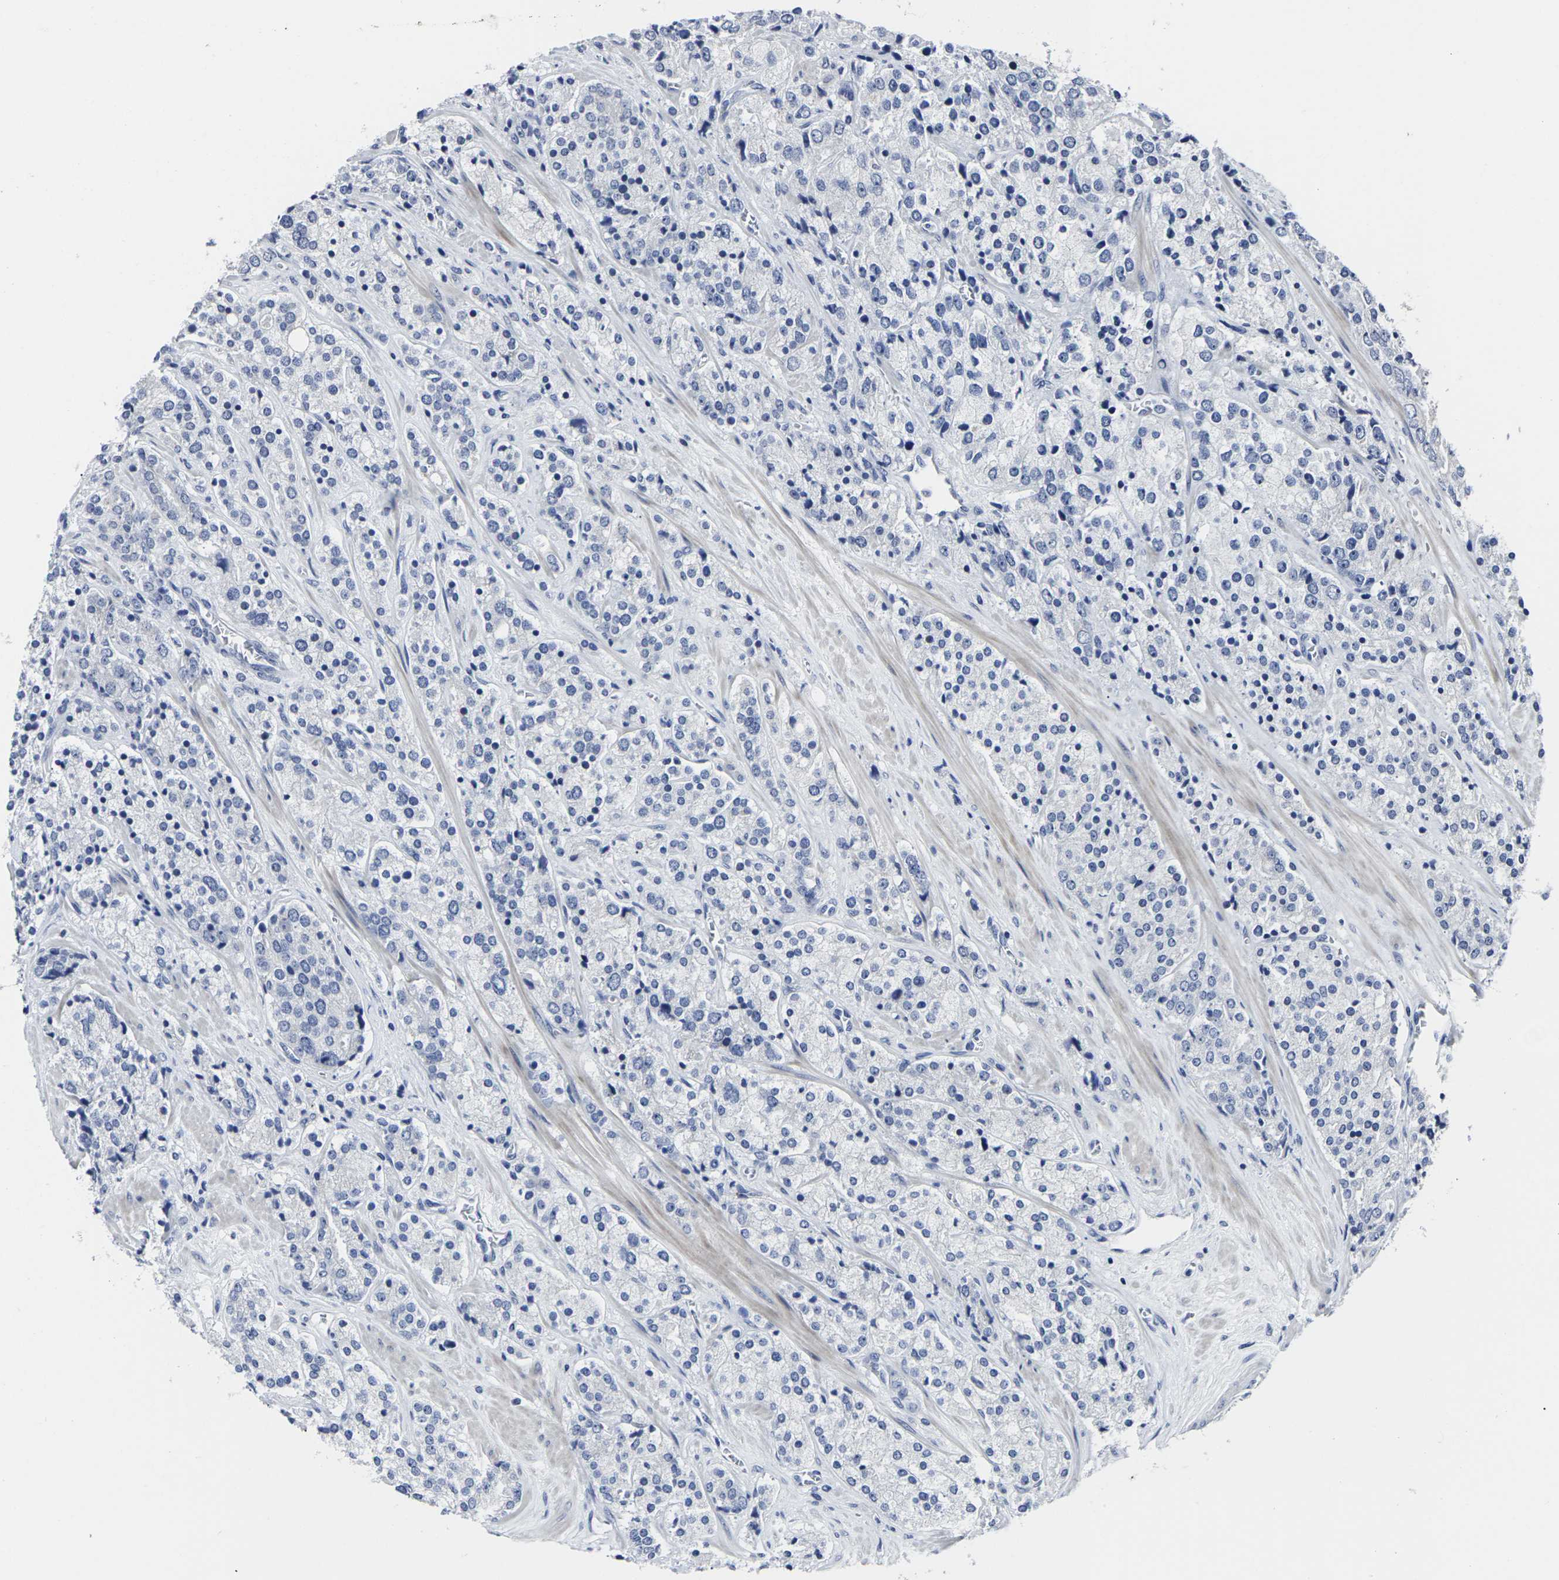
{"staining": {"intensity": "negative", "quantity": "none", "location": "none"}, "tissue": "prostate cancer", "cell_type": "Tumor cells", "image_type": "cancer", "snomed": [{"axis": "morphology", "description": "Adenocarcinoma, High grade"}, {"axis": "topography", "description": "Prostate"}], "caption": "Immunohistochemistry image of neoplastic tissue: prostate high-grade adenocarcinoma stained with DAB (3,3'-diaminobenzidine) reveals no significant protein expression in tumor cells. (DAB (3,3'-diaminobenzidine) immunohistochemistry (IHC), high magnification).", "gene": "MSANTD4", "patient": {"sex": "male", "age": 71}}